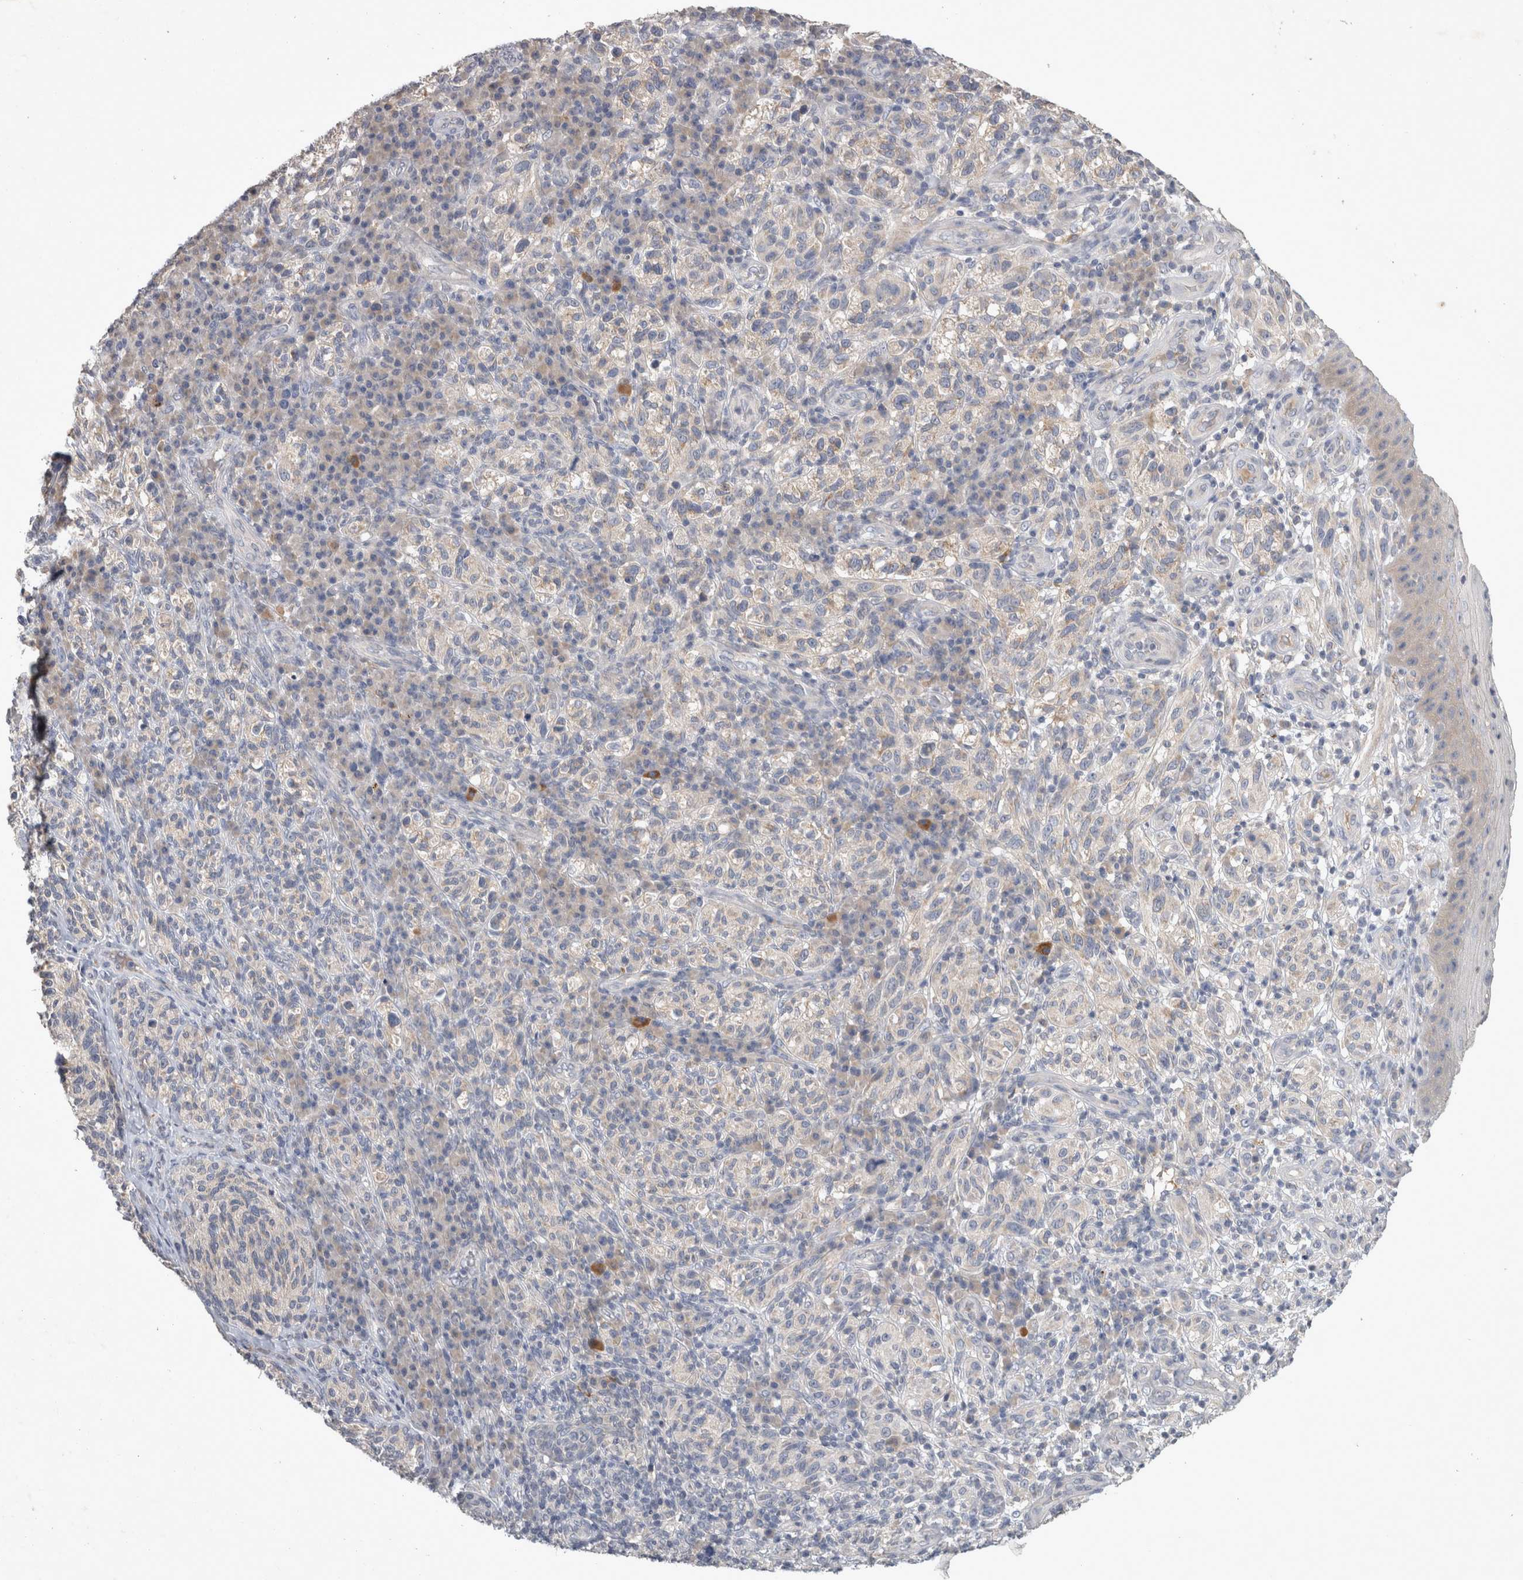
{"staining": {"intensity": "negative", "quantity": "none", "location": "none"}, "tissue": "melanoma", "cell_type": "Tumor cells", "image_type": "cancer", "snomed": [{"axis": "morphology", "description": "Malignant melanoma, NOS"}, {"axis": "topography", "description": "Skin"}], "caption": "Tumor cells are negative for brown protein staining in melanoma.", "gene": "SLC22A11", "patient": {"sex": "female", "age": 73}}